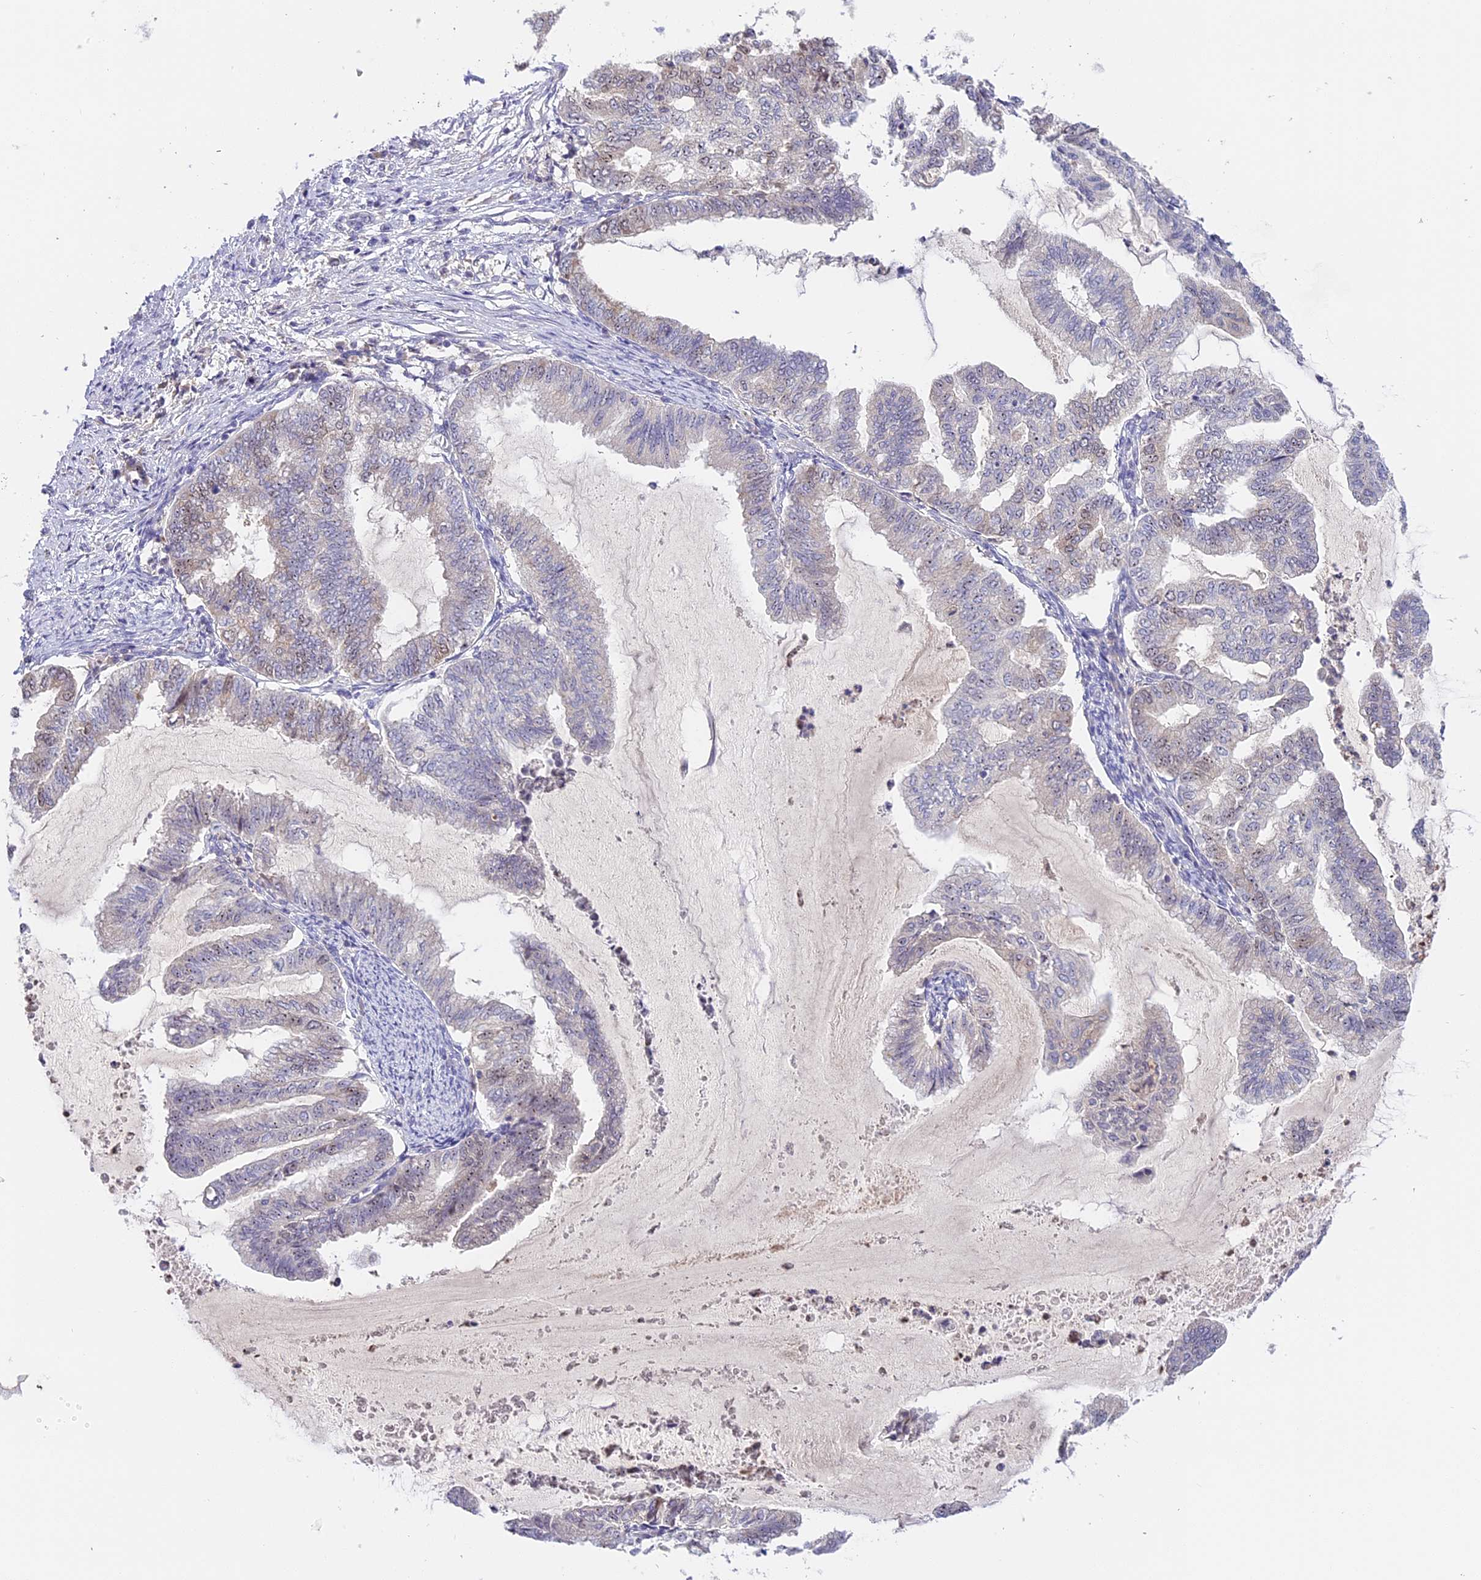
{"staining": {"intensity": "moderate", "quantity": "<25%", "location": "nuclear"}, "tissue": "endometrial cancer", "cell_type": "Tumor cells", "image_type": "cancer", "snomed": [{"axis": "morphology", "description": "Adenocarcinoma, NOS"}, {"axis": "topography", "description": "Endometrium"}], "caption": "Endometrial adenocarcinoma was stained to show a protein in brown. There is low levels of moderate nuclear positivity in approximately <25% of tumor cells.", "gene": "RAD51", "patient": {"sex": "female", "age": 79}}